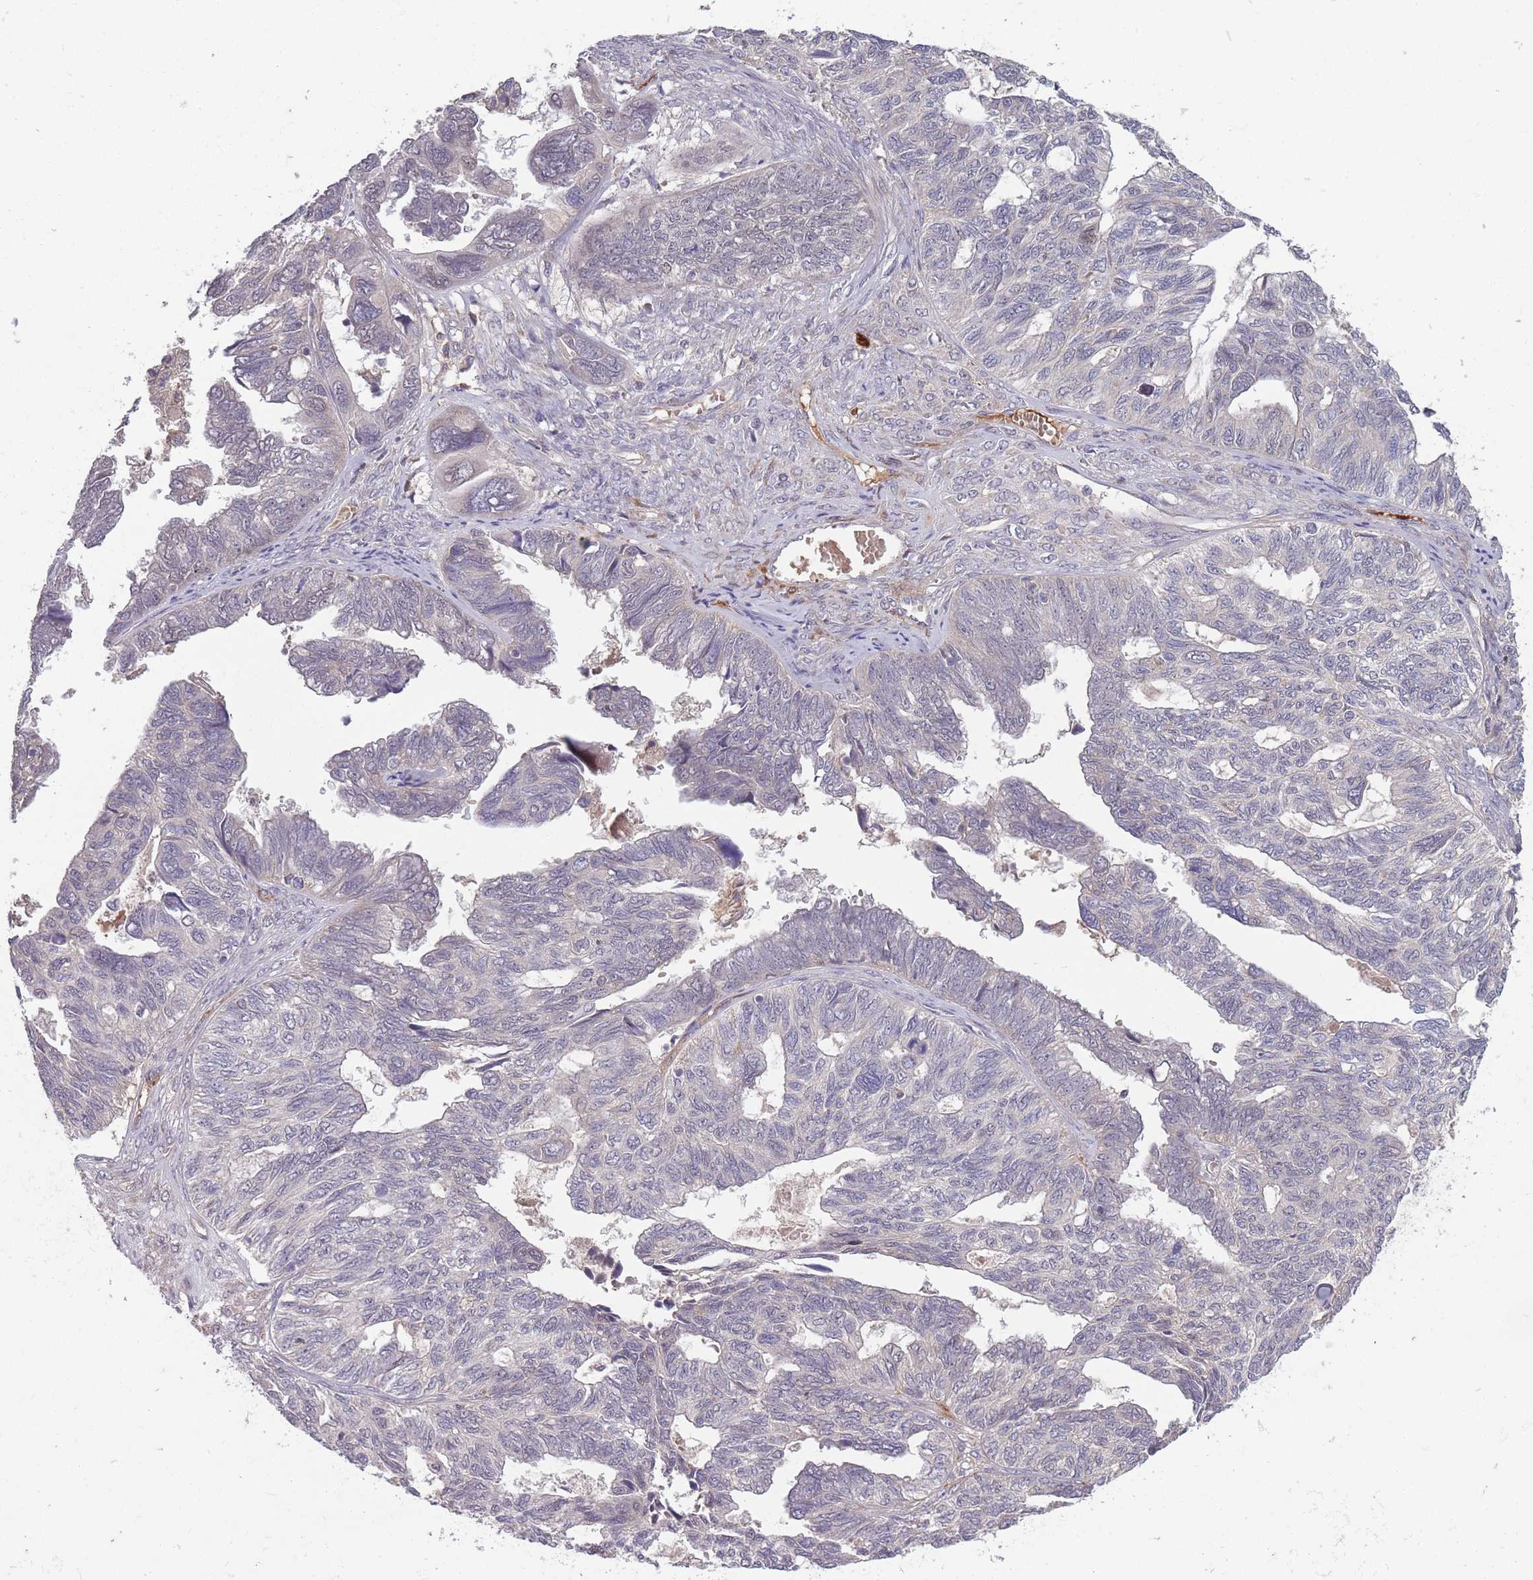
{"staining": {"intensity": "negative", "quantity": "none", "location": "none"}, "tissue": "ovarian cancer", "cell_type": "Tumor cells", "image_type": "cancer", "snomed": [{"axis": "morphology", "description": "Cystadenocarcinoma, serous, NOS"}, {"axis": "topography", "description": "Ovary"}], "caption": "This is an immunohistochemistry photomicrograph of human ovarian cancer (serous cystadenocarcinoma). There is no expression in tumor cells.", "gene": "OR2V2", "patient": {"sex": "female", "age": 79}}